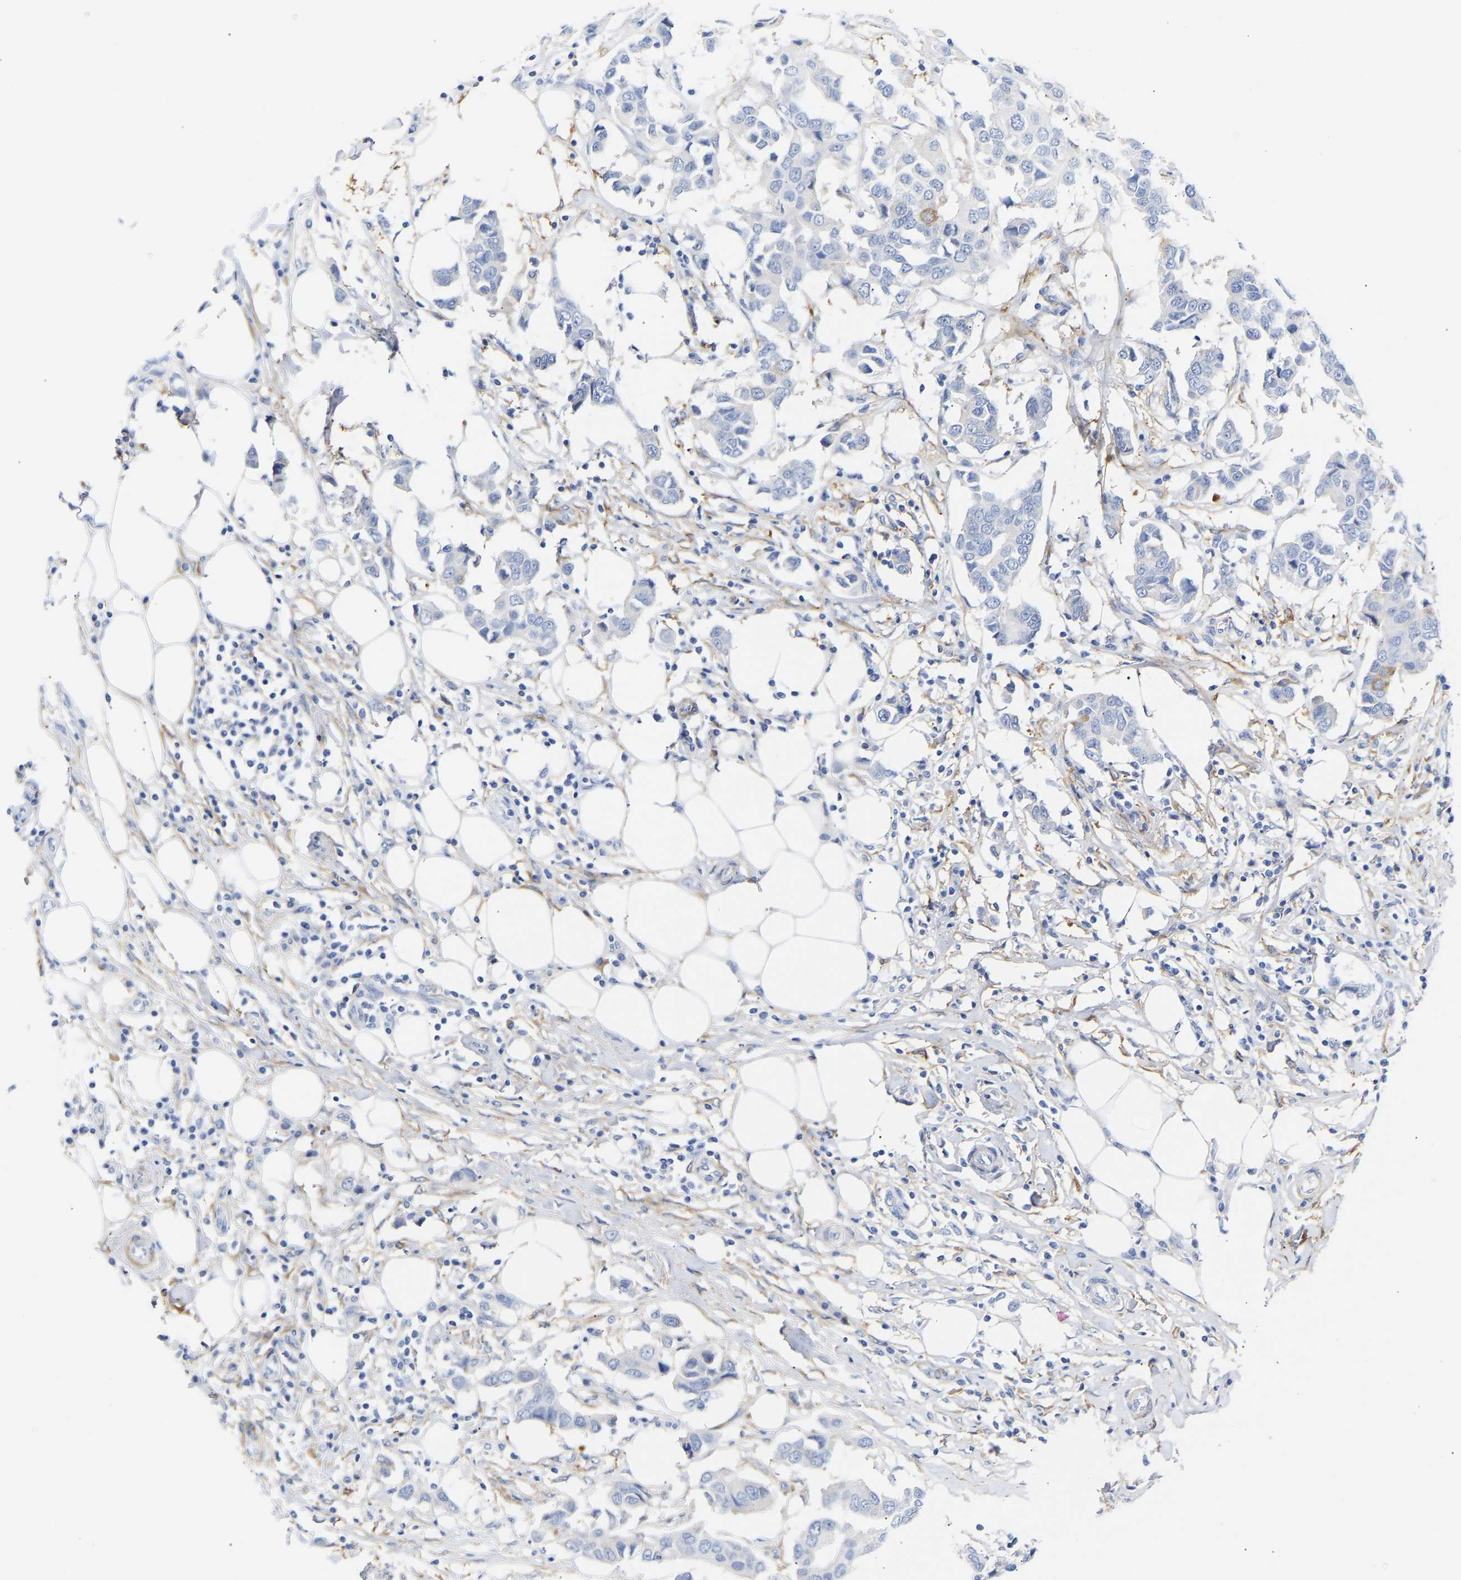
{"staining": {"intensity": "negative", "quantity": "none", "location": "none"}, "tissue": "breast cancer", "cell_type": "Tumor cells", "image_type": "cancer", "snomed": [{"axis": "morphology", "description": "Duct carcinoma"}, {"axis": "topography", "description": "Breast"}], "caption": "This is an immunohistochemistry image of breast cancer. There is no expression in tumor cells.", "gene": "AMPH", "patient": {"sex": "female", "age": 80}}